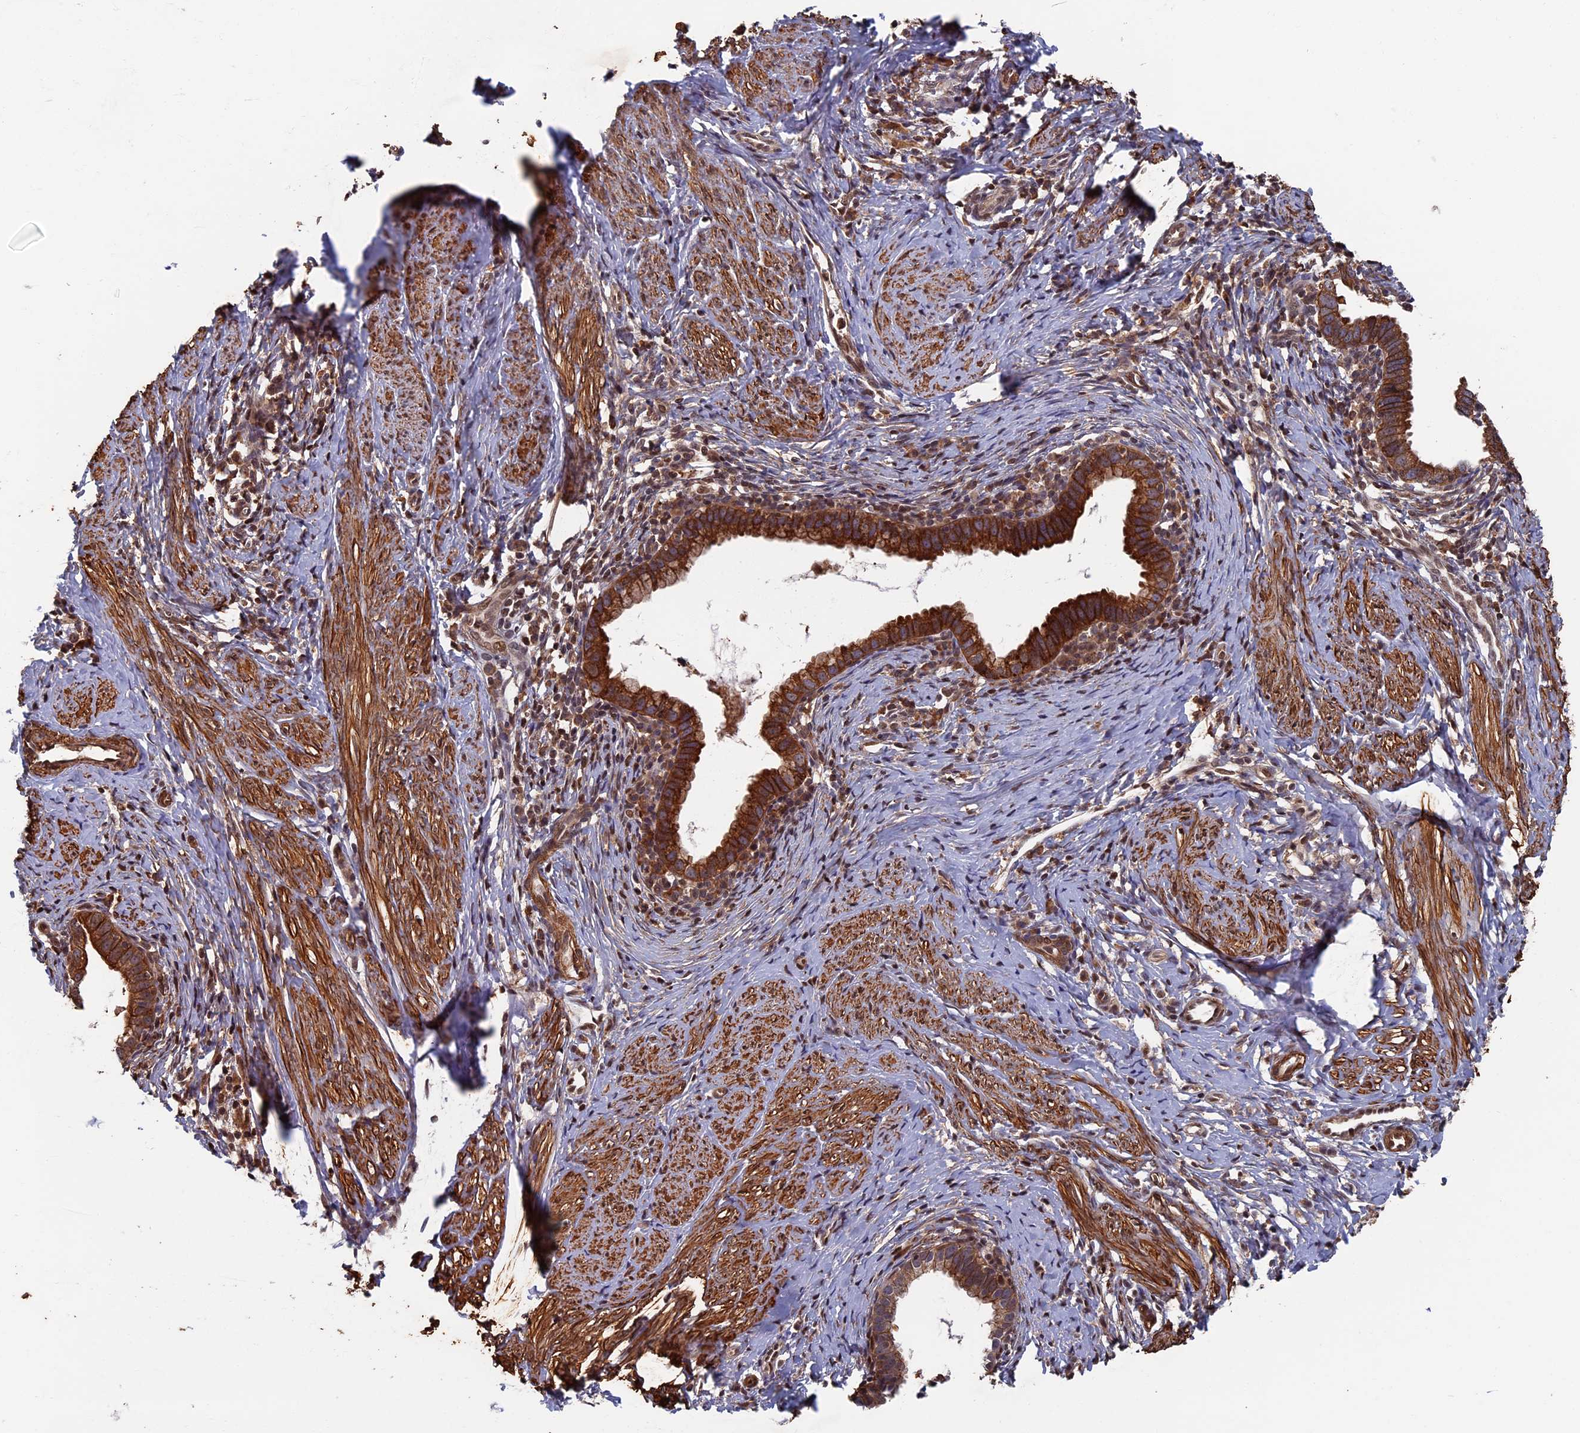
{"staining": {"intensity": "strong", "quantity": ">75%", "location": "cytoplasmic/membranous"}, "tissue": "cervical cancer", "cell_type": "Tumor cells", "image_type": "cancer", "snomed": [{"axis": "morphology", "description": "Adenocarcinoma, NOS"}, {"axis": "topography", "description": "Cervix"}], "caption": "Immunohistochemical staining of human adenocarcinoma (cervical) reveals high levels of strong cytoplasmic/membranous protein expression in about >75% of tumor cells. The staining was performed using DAB (3,3'-diaminobenzidine), with brown indicating positive protein expression. Nuclei are stained blue with hematoxylin.", "gene": "CTDP1", "patient": {"sex": "female", "age": 36}}